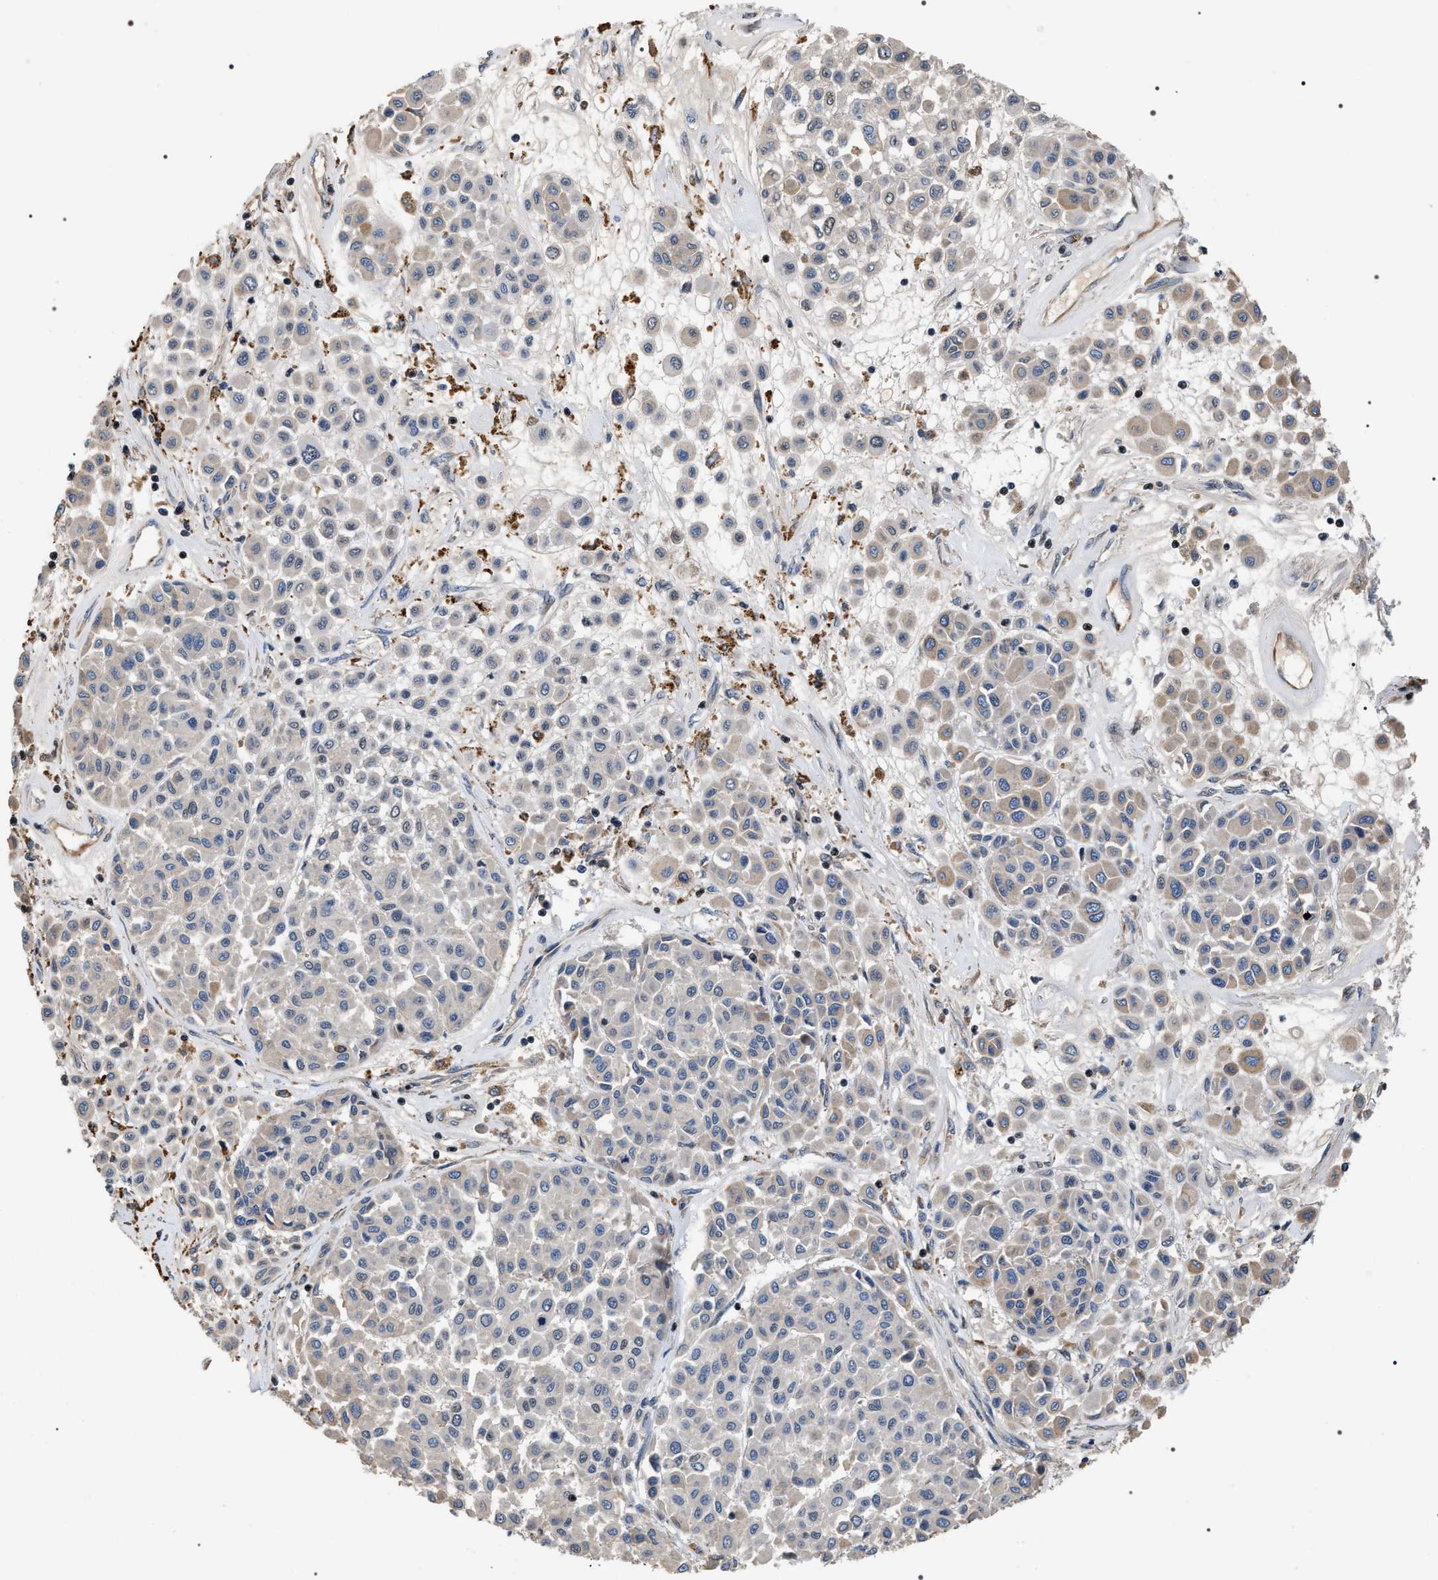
{"staining": {"intensity": "weak", "quantity": "<25%", "location": "cytoplasmic/membranous,nuclear"}, "tissue": "melanoma", "cell_type": "Tumor cells", "image_type": "cancer", "snomed": [{"axis": "morphology", "description": "Malignant melanoma, Metastatic site"}, {"axis": "topography", "description": "Soft tissue"}], "caption": "Malignant melanoma (metastatic site) was stained to show a protein in brown. There is no significant staining in tumor cells.", "gene": "C7orf25", "patient": {"sex": "male", "age": 41}}